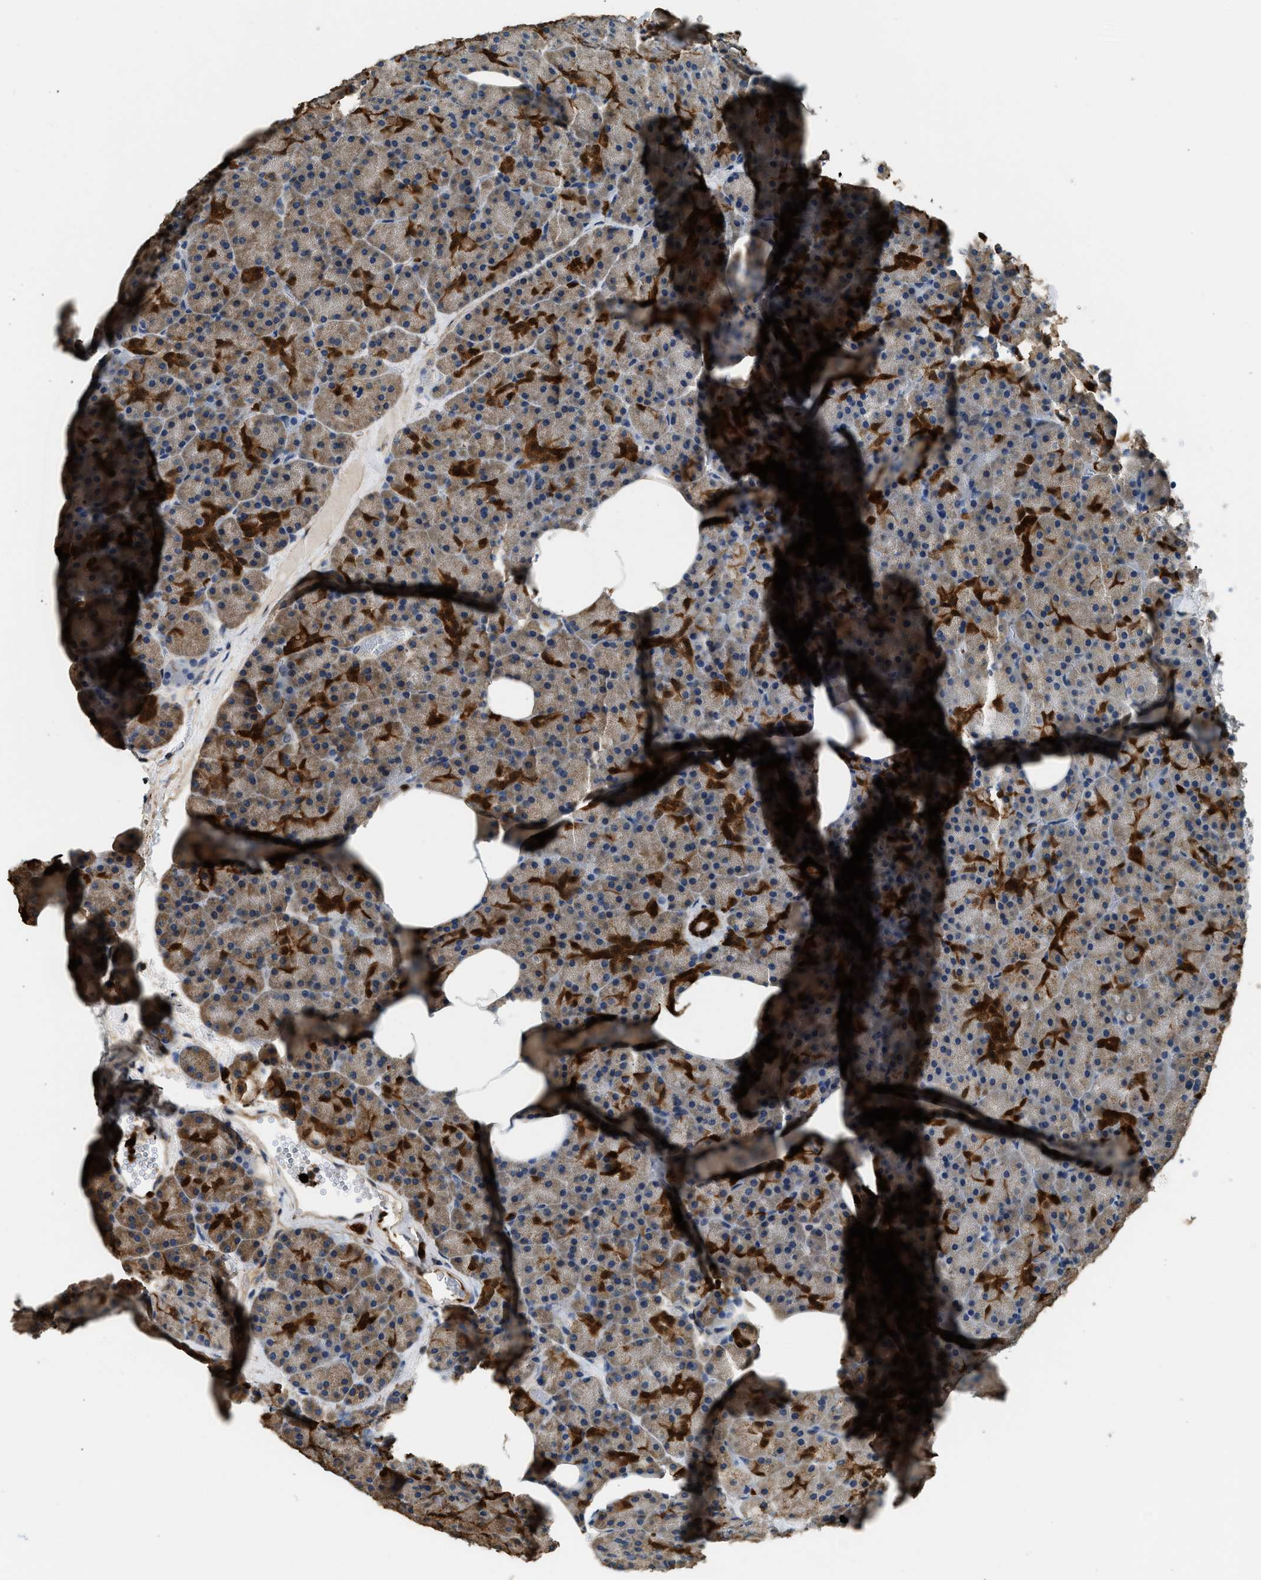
{"staining": {"intensity": "strong", "quantity": "25%-75%", "location": "cytoplasmic/membranous"}, "tissue": "pancreas", "cell_type": "Exocrine glandular cells", "image_type": "normal", "snomed": [{"axis": "morphology", "description": "Normal tissue, NOS"}, {"axis": "morphology", "description": "Carcinoid, malignant, NOS"}, {"axis": "topography", "description": "Pancreas"}], "caption": "Protein expression by immunohistochemistry (IHC) shows strong cytoplasmic/membranous staining in about 25%-75% of exocrine glandular cells in unremarkable pancreas. (IHC, brightfield microscopy, high magnification).", "gene": "ANXA3", "patient": {"sex": "female", "age": 35}}